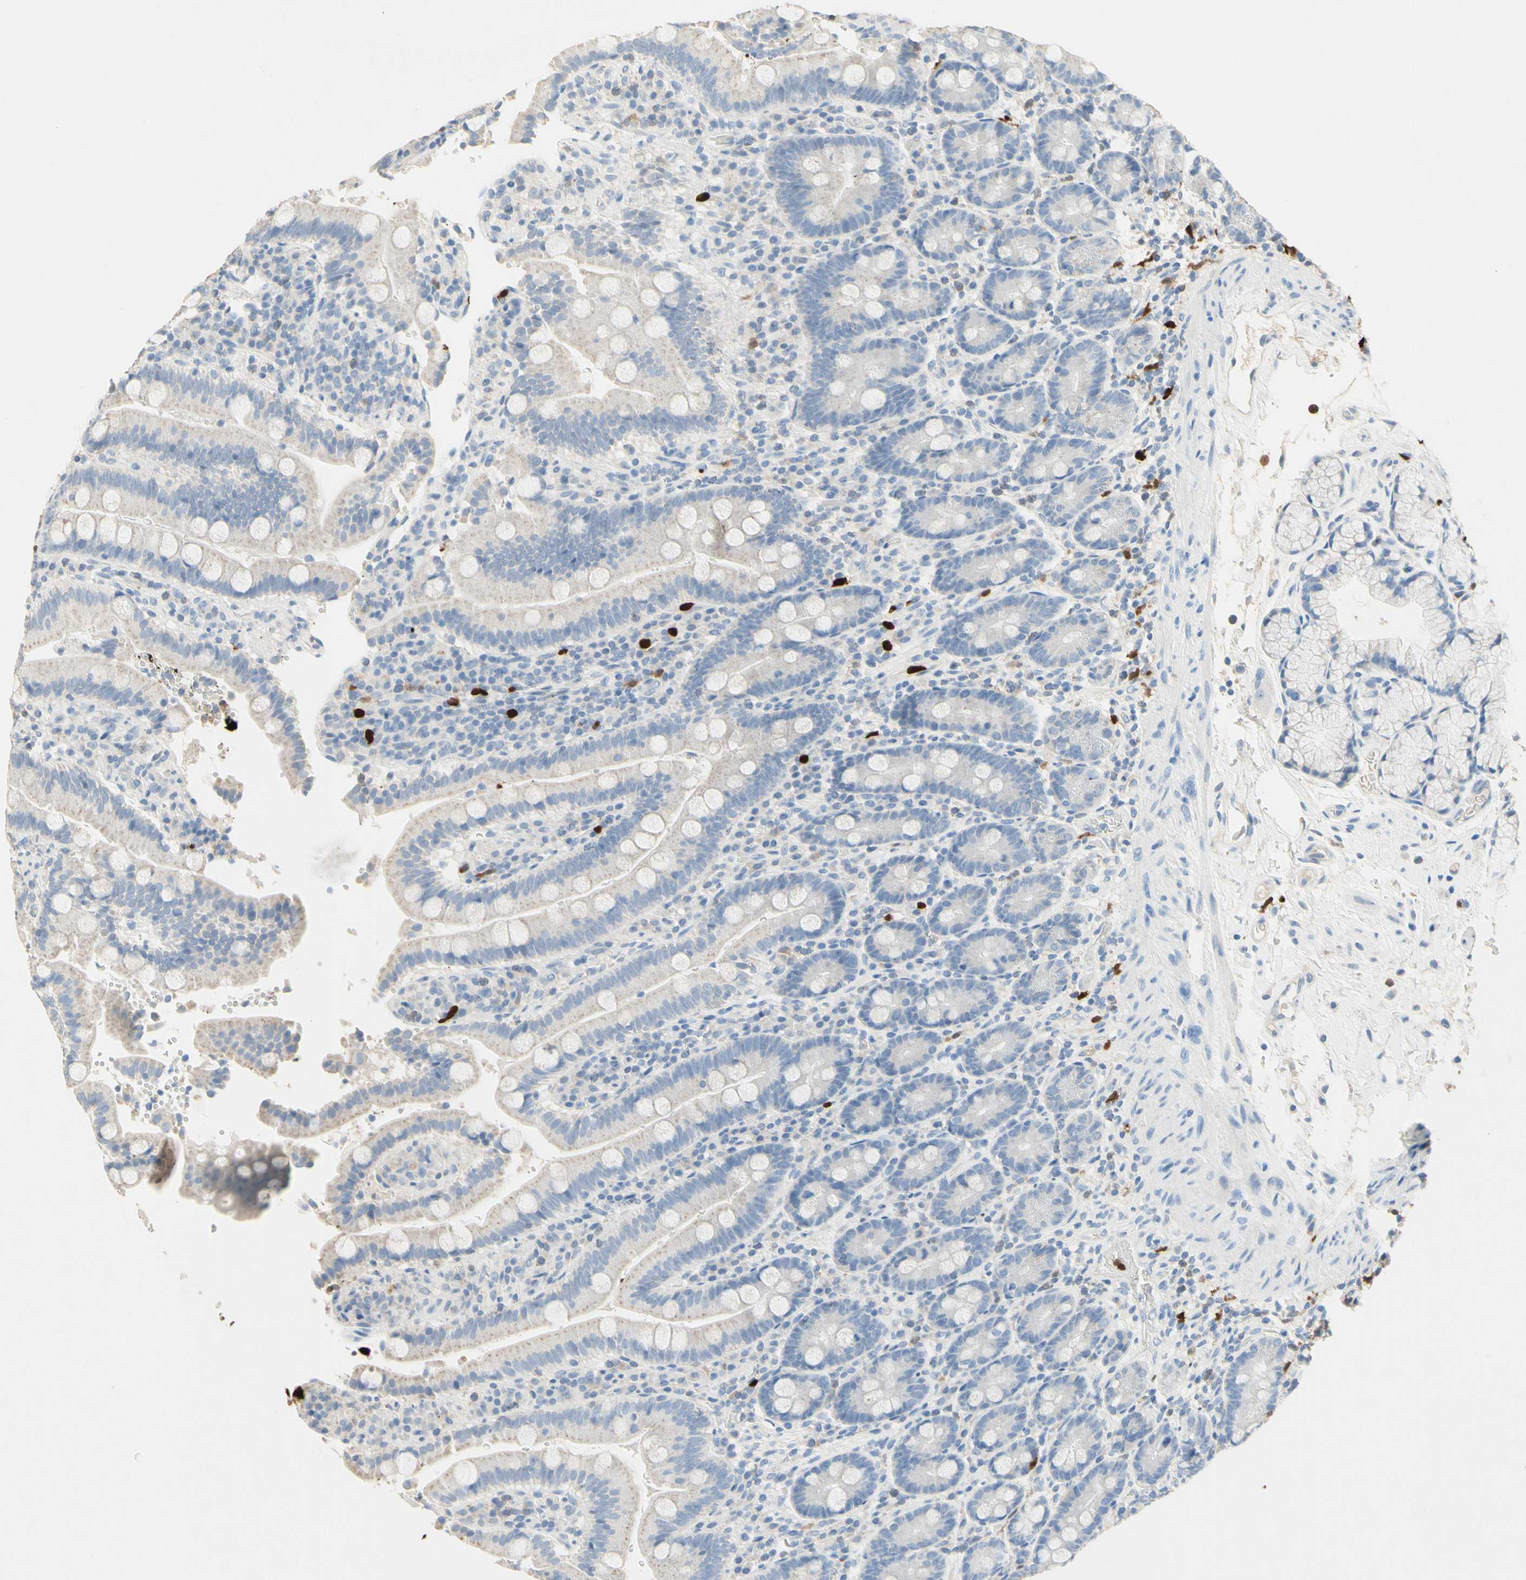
{"staining": {"intensity": "negative", "quantity": "none", "location": "none"}, "tissue": "duodenum", "cell_type": "Glandular cells", "image_type": "normal", "snomed": [{"axis": "morphology", "description": "Normal tissue, NOS"}, {"axis": "topography", "description": "Small intestine, NOS"}], "caption": "This photomicrograph is of unremarkable duodenum stained with IHC to label a protein in brown with the nuclei are counter-stained blue. There is no expression in glandular cells. (Stains: DAB (3,3'-diaminobenzidine) IHC with hematoxylin counter stain, Microscopy: brightfield microscopy at high magnification).", "gene": "NFKBIZ", "patient": {"sex": "female", "age": 71}}